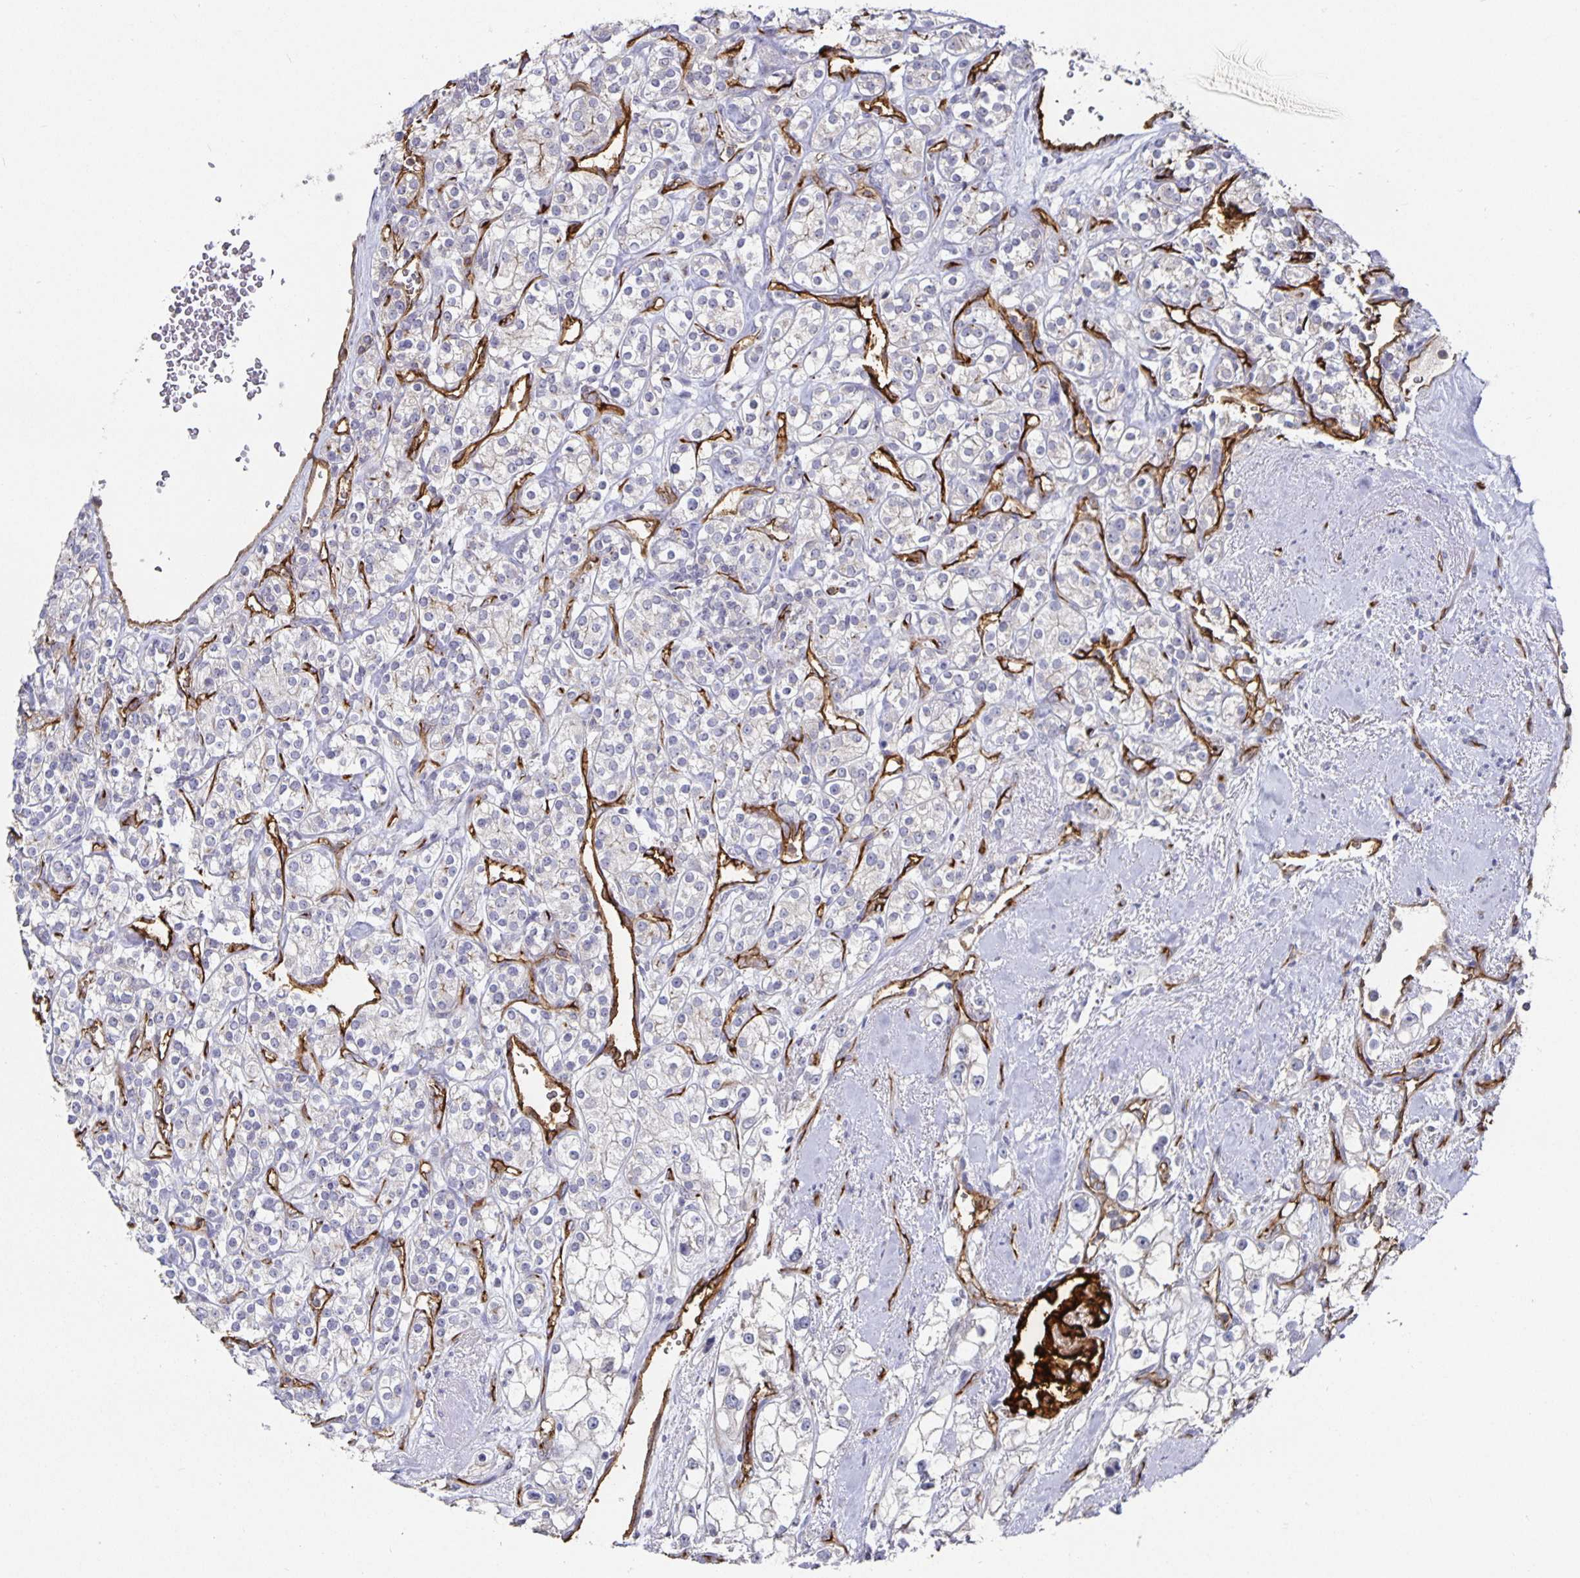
{"staining": {"intensity": "negative", "quantity": "none", "location": "none"}, "tissue": "renal cancer", "cell_type": "Tumor cells", "image_type": "cancer", "snomed": [{"axis": "morphology", "description": "Adenocarcinoma, NOS"}, {"axis": "topography", "description": "Kidney"}], "caption": "High magnification brightfield microscopy of adenocarcinoma (renal) stained with DAB (brown) and counterstained with hematoxylin (blue): tumor cells show no significant staining.", "gene": "PODXL", "patient": {"sex": "male", "age": 77}}